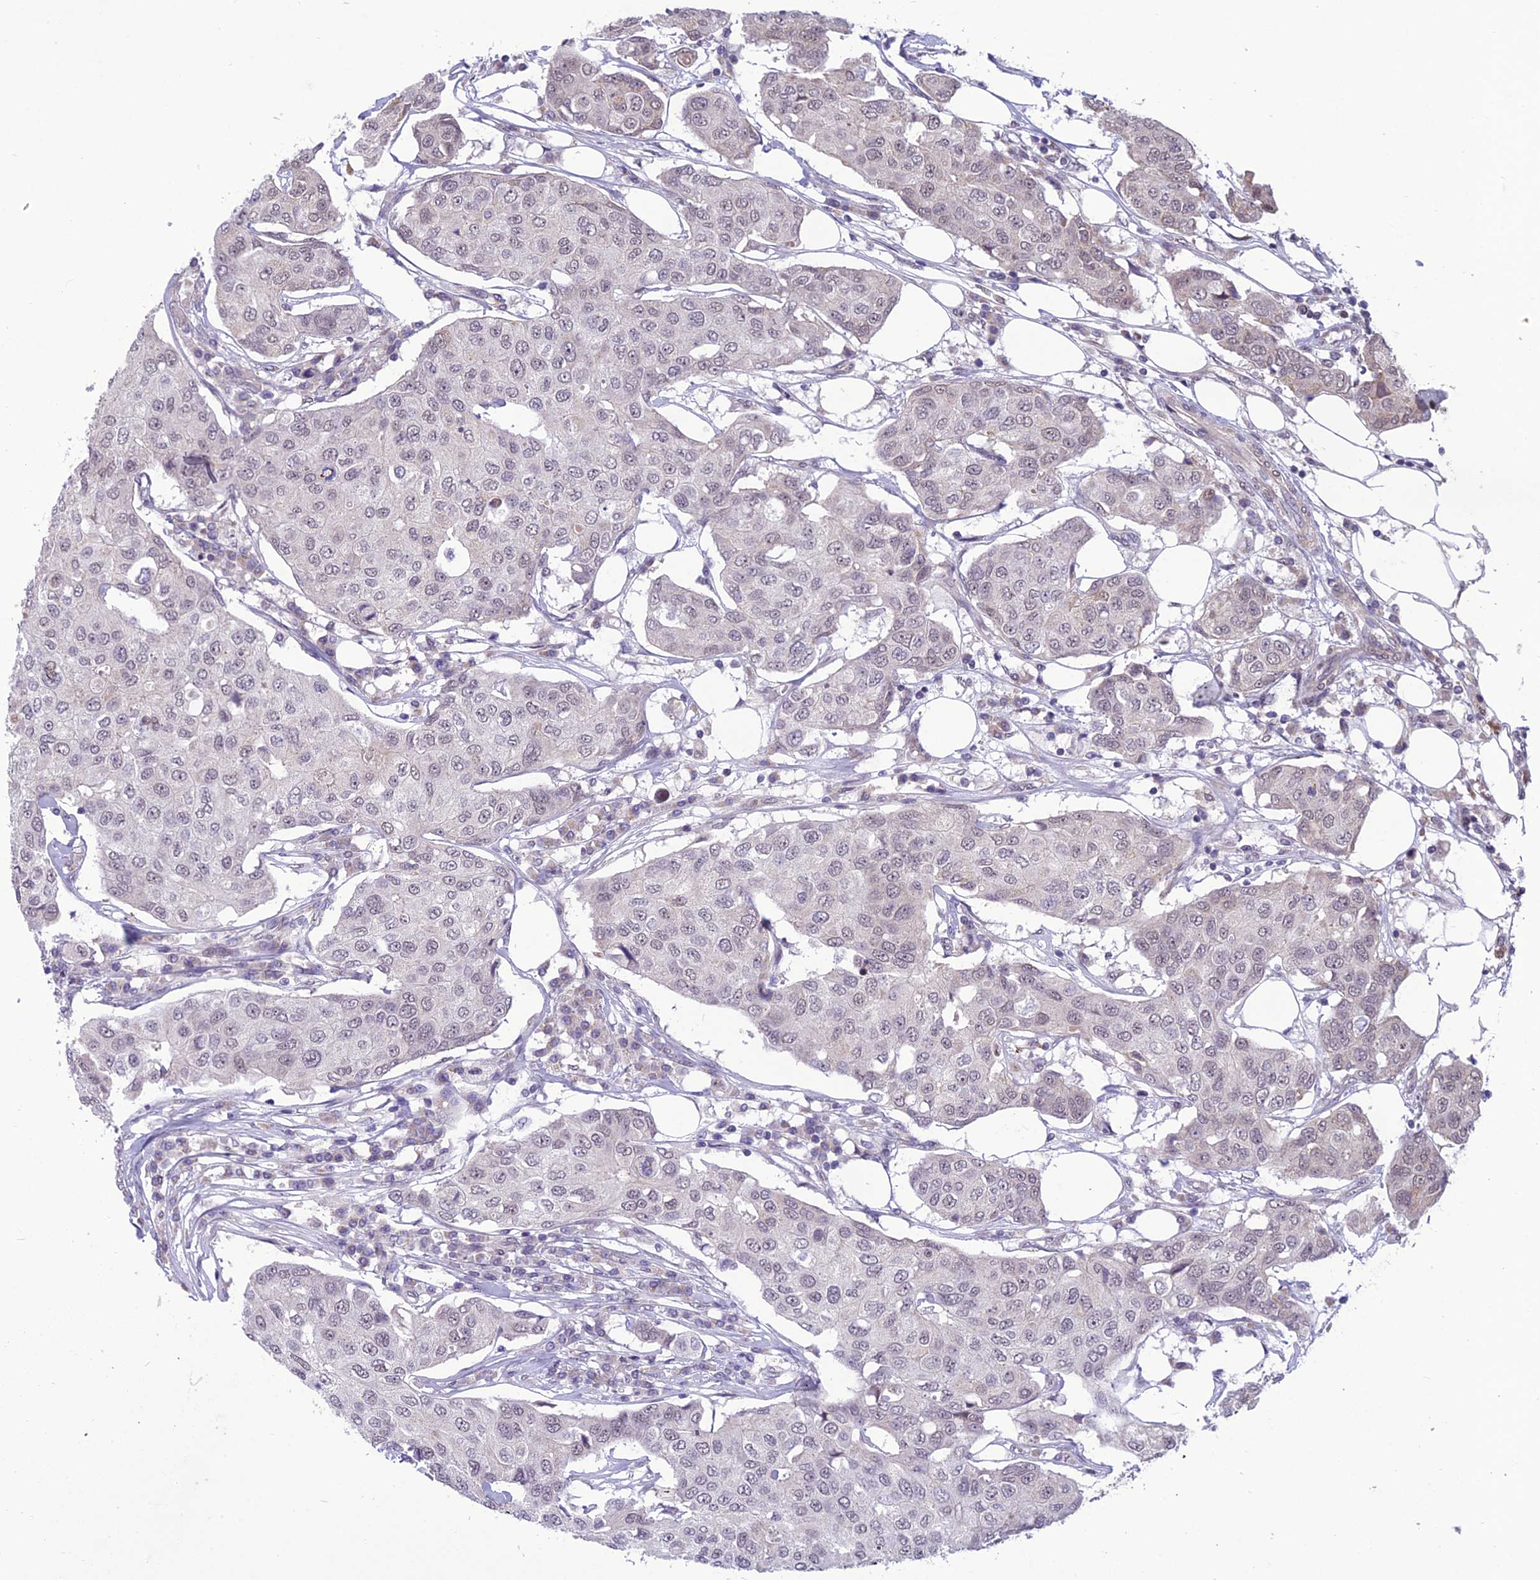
{"staining": {"intensity": "negative", "quantity": "none", "location": "none"}, "tissue": "breast cancer", "cell_type": "Tumor cells", "image_type": "cancer", "snomed": [{"axis": "morphology", "description": "Duct carcinoma"}, {"axis": "topography", "description": "Breast"}], "caption": "Photomicrograph shows no significant protein positivity in tumor cells of breast cancer.", "gene": "FBRS", "patient": {"sex": "female", "age": 80}}